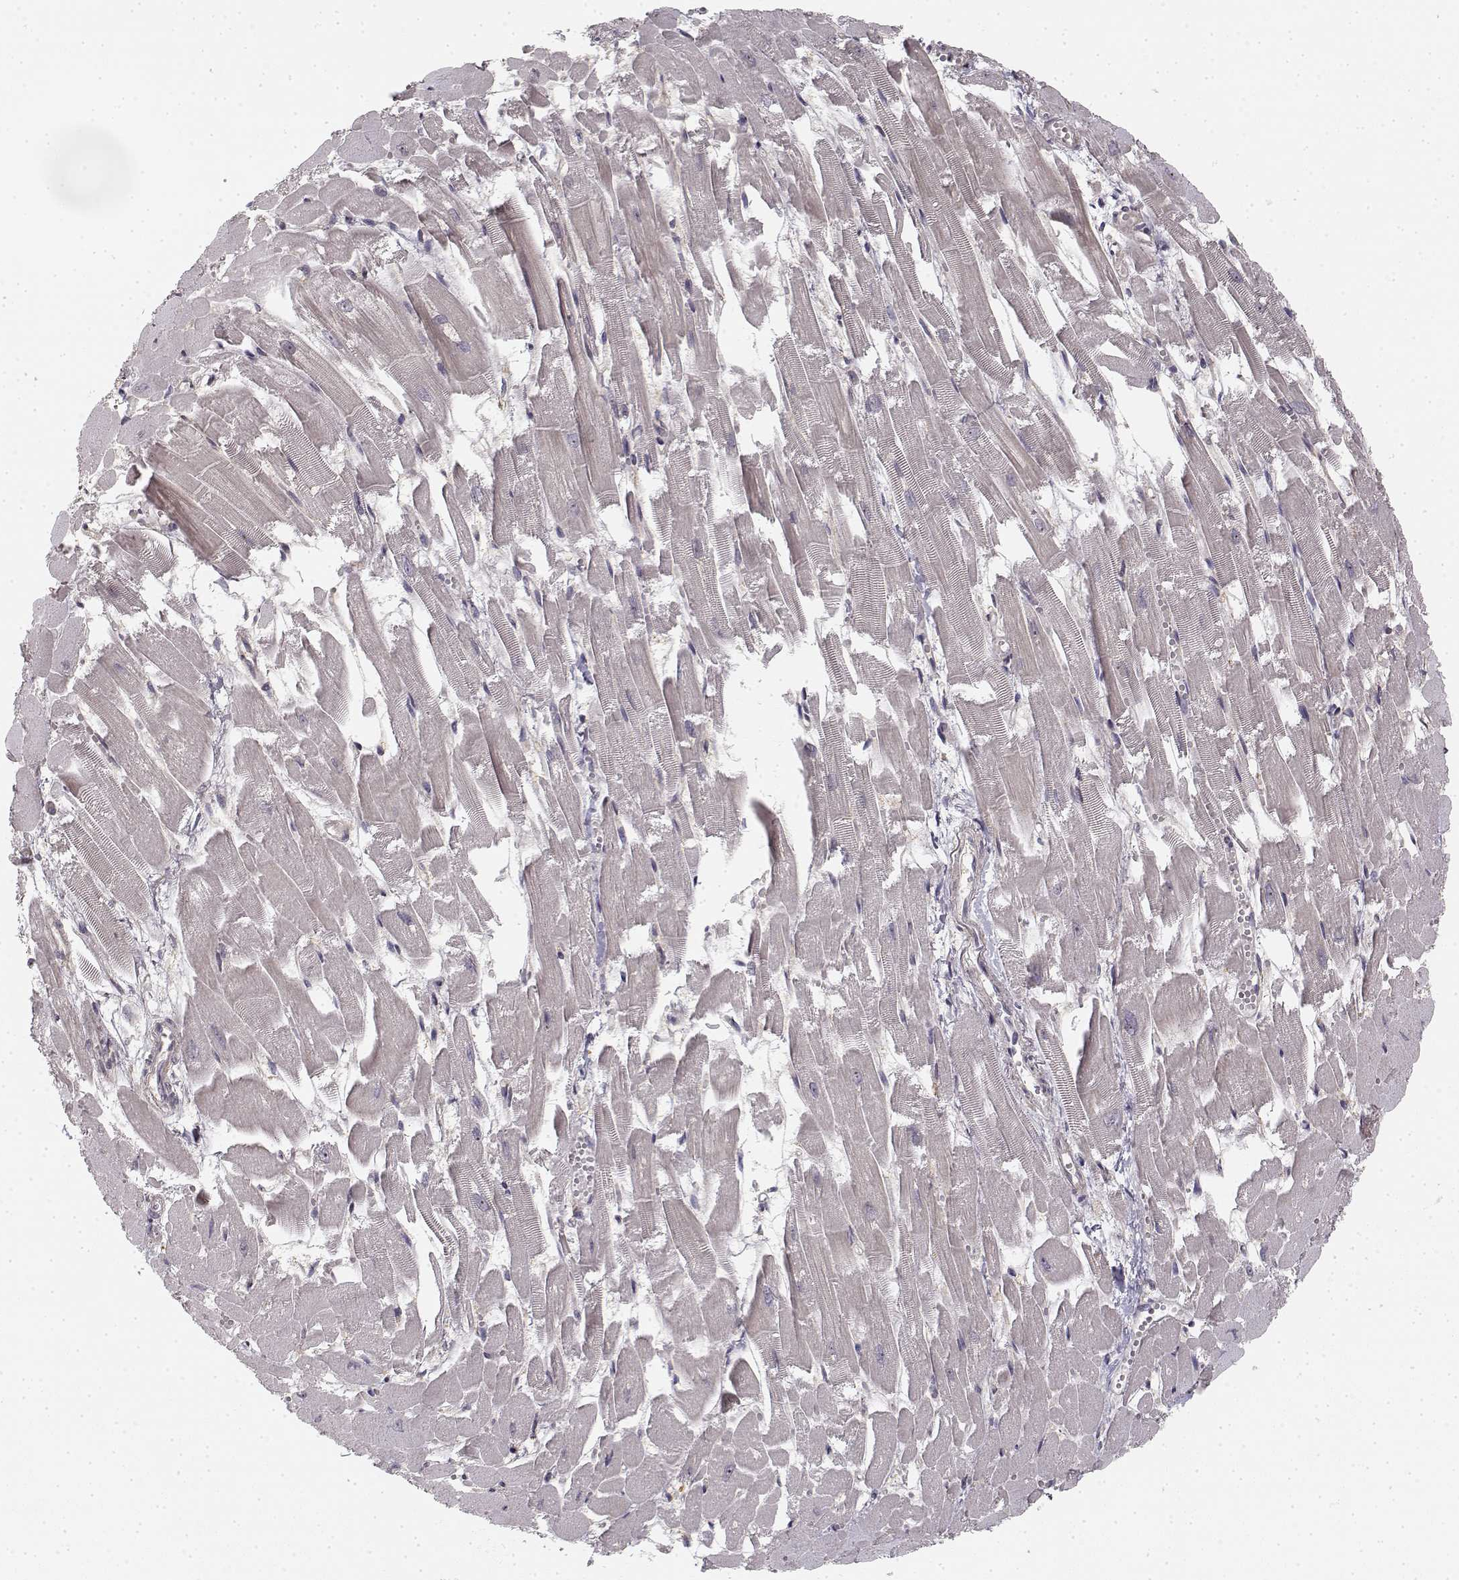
{"staining": {"intensity": "negative", "quantity": "none", "location": "none"}, "tissue": "heart muscle", "cell_type": "Cardiomyocytes", "image_type": "normal", "snomed": [{"axis": "morphology", "description": "Normal tissue, NOS"}, {"axis": "topography", "description": "Heart"}], "caption": "DAB (3,3'-diaminobenzidine) immunohistochemical staining of benign heart muscle shows no significant staining in cardiomyocytes.", "gene": "MED12L", "patient": {"sex": "female", "age": 52}}